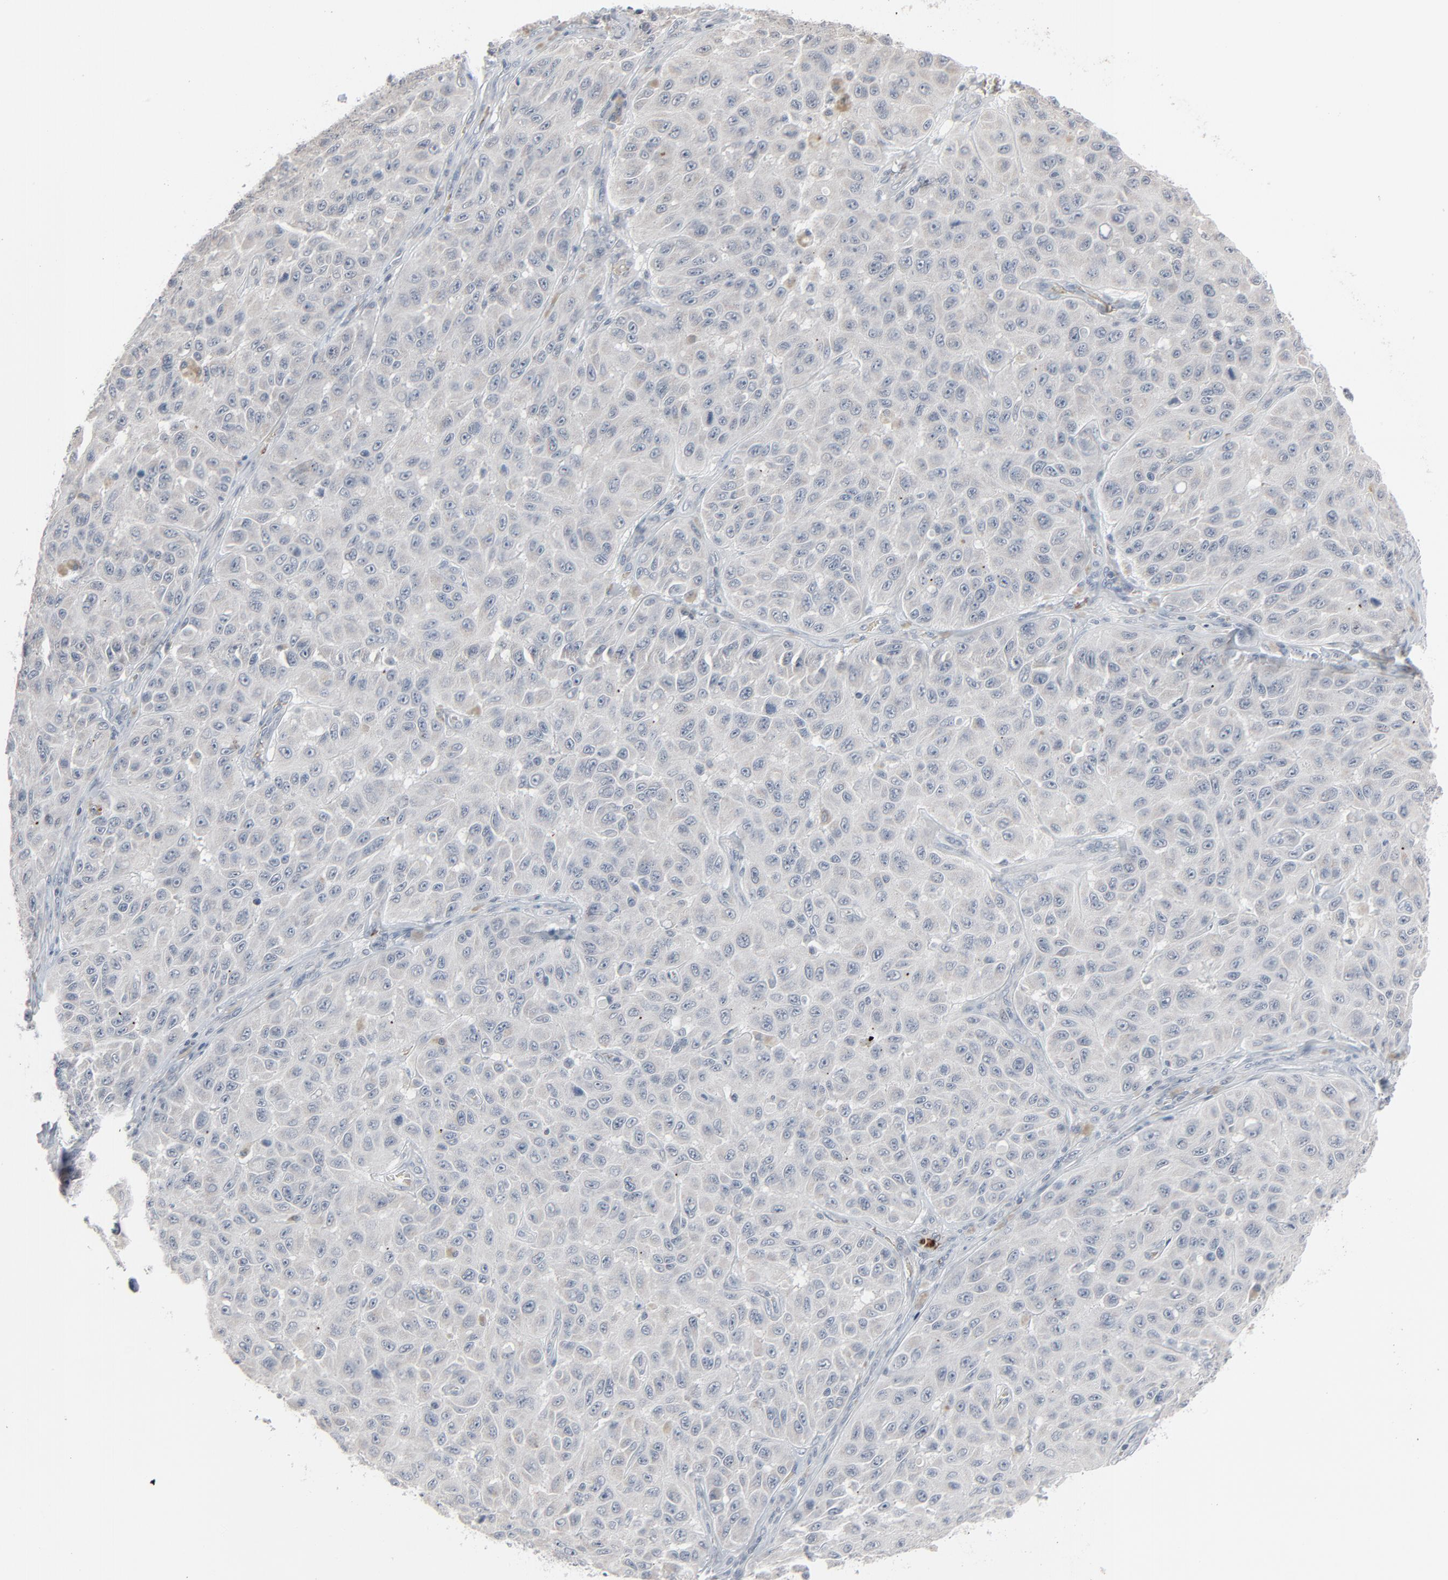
{"staining": {"intensity": "negative", "quantity": "none", "location": "none"}, "tissue": "melanoma", "cell_type": "Tumor cells", "image_type": "cancer", "snomed": [{"axis": "morphology", "description": "Malignant melanoma, NOS"}, {"axis": "topography", "description": "Skin"}], "caption": "Tumor cells show no significant protein positivity in malignant melanoma. (DAB (3,3'-diaminobenzidine) immunohistochemistry visualized using brightfield microscopy, high magnification).", "gene": "SAGE1", "patient": {"sex": "male", "age": 30}}